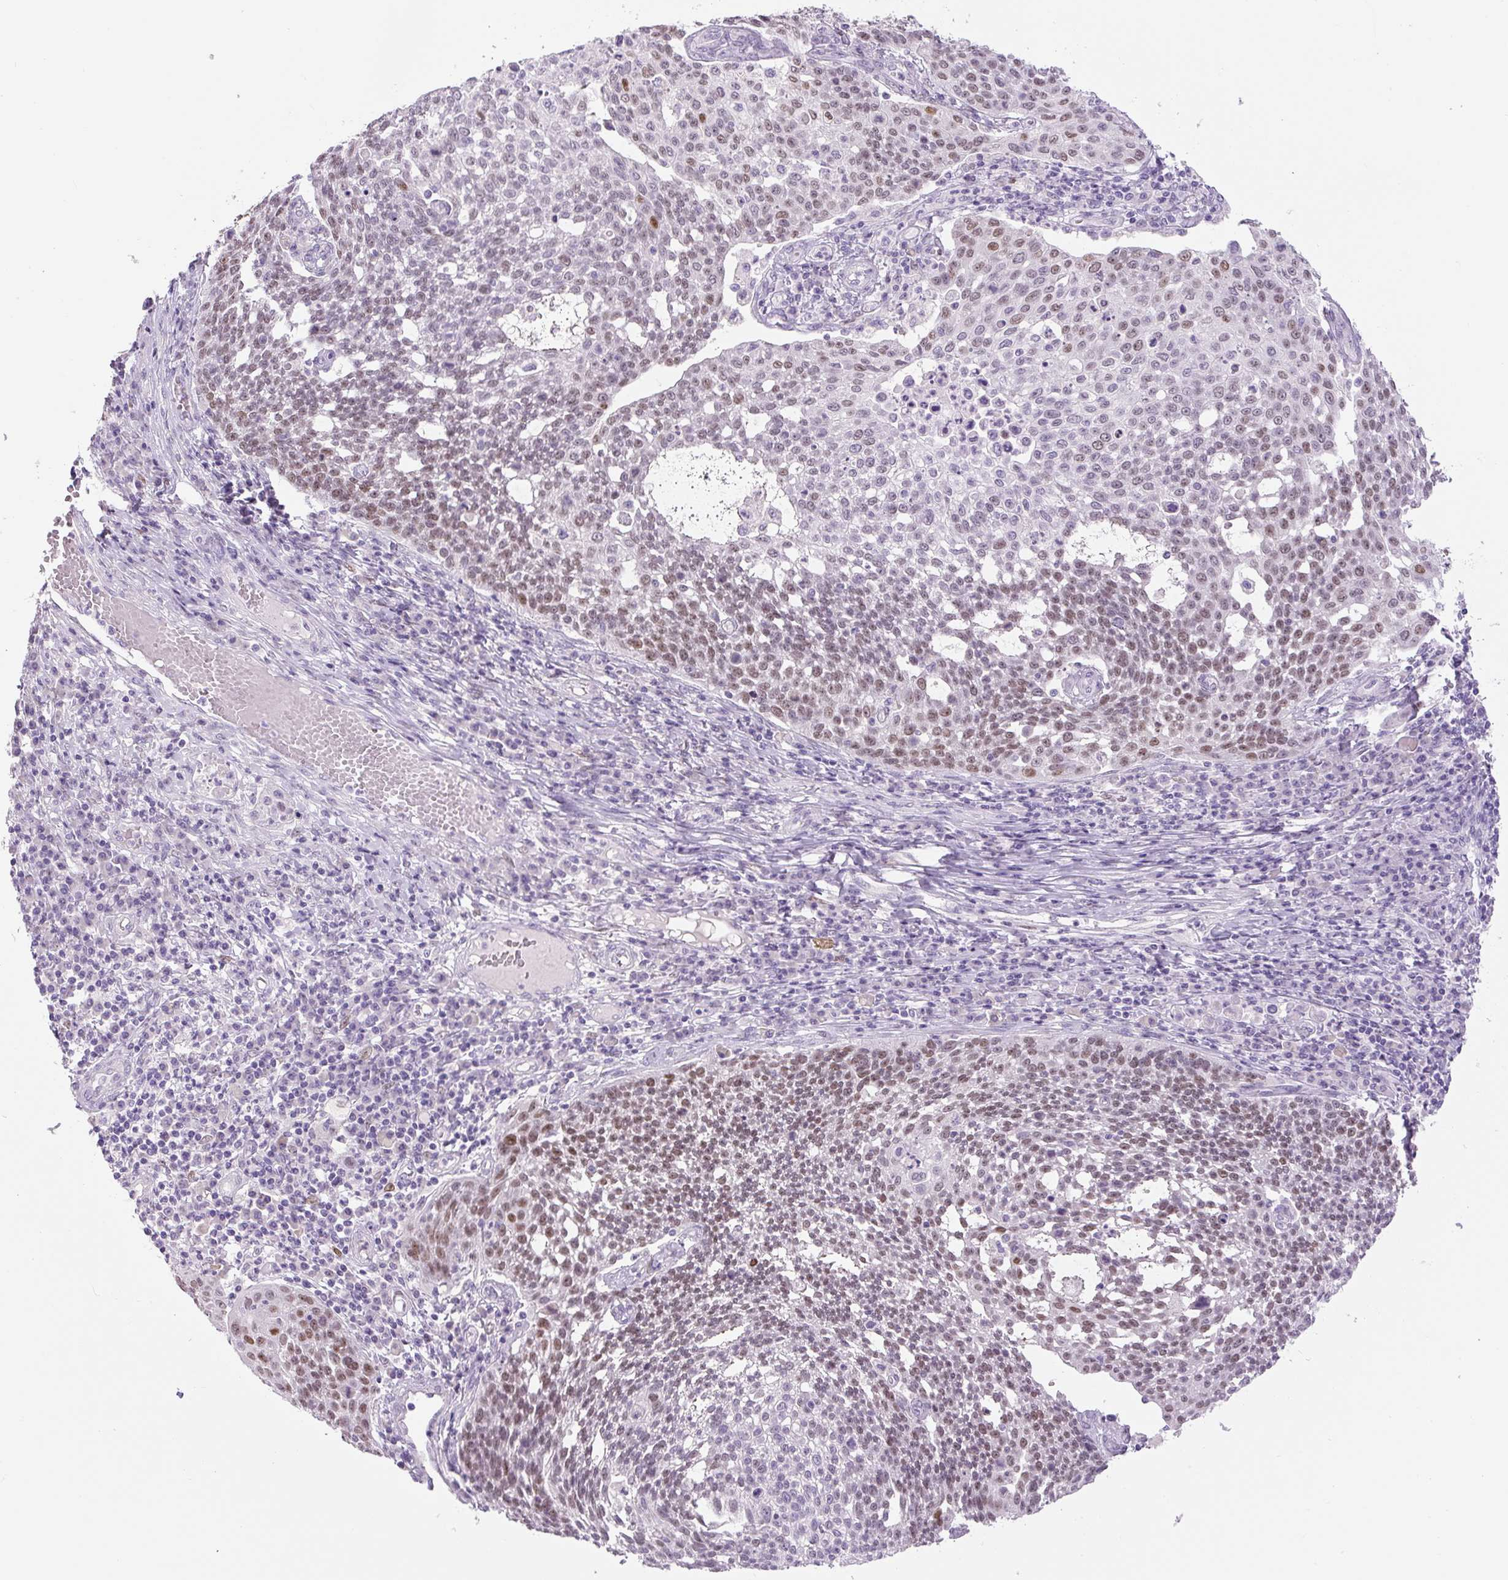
{"staining": {"intensity": "moderate", "quantity": "25%-75%", "location": "nuclear"}, "tissue": "cervical cancer", "cell_type": "Tumor cells", "image_type": "cancer", "snomed": [{"axis": "morphology", "description": "Squamous cell carcinoma, NOS"}, {"axis": "topography", "description": "Cervix"}], "caption": "This photomicrograph exhibits IHC staining of cervical cancer (squamous cell carcinoma), with medium moderate nuclear expression in approximately 25%-75% of tumor cells.", "gene": "SIX1", "patient": {"sex": "female", "age": 34}}